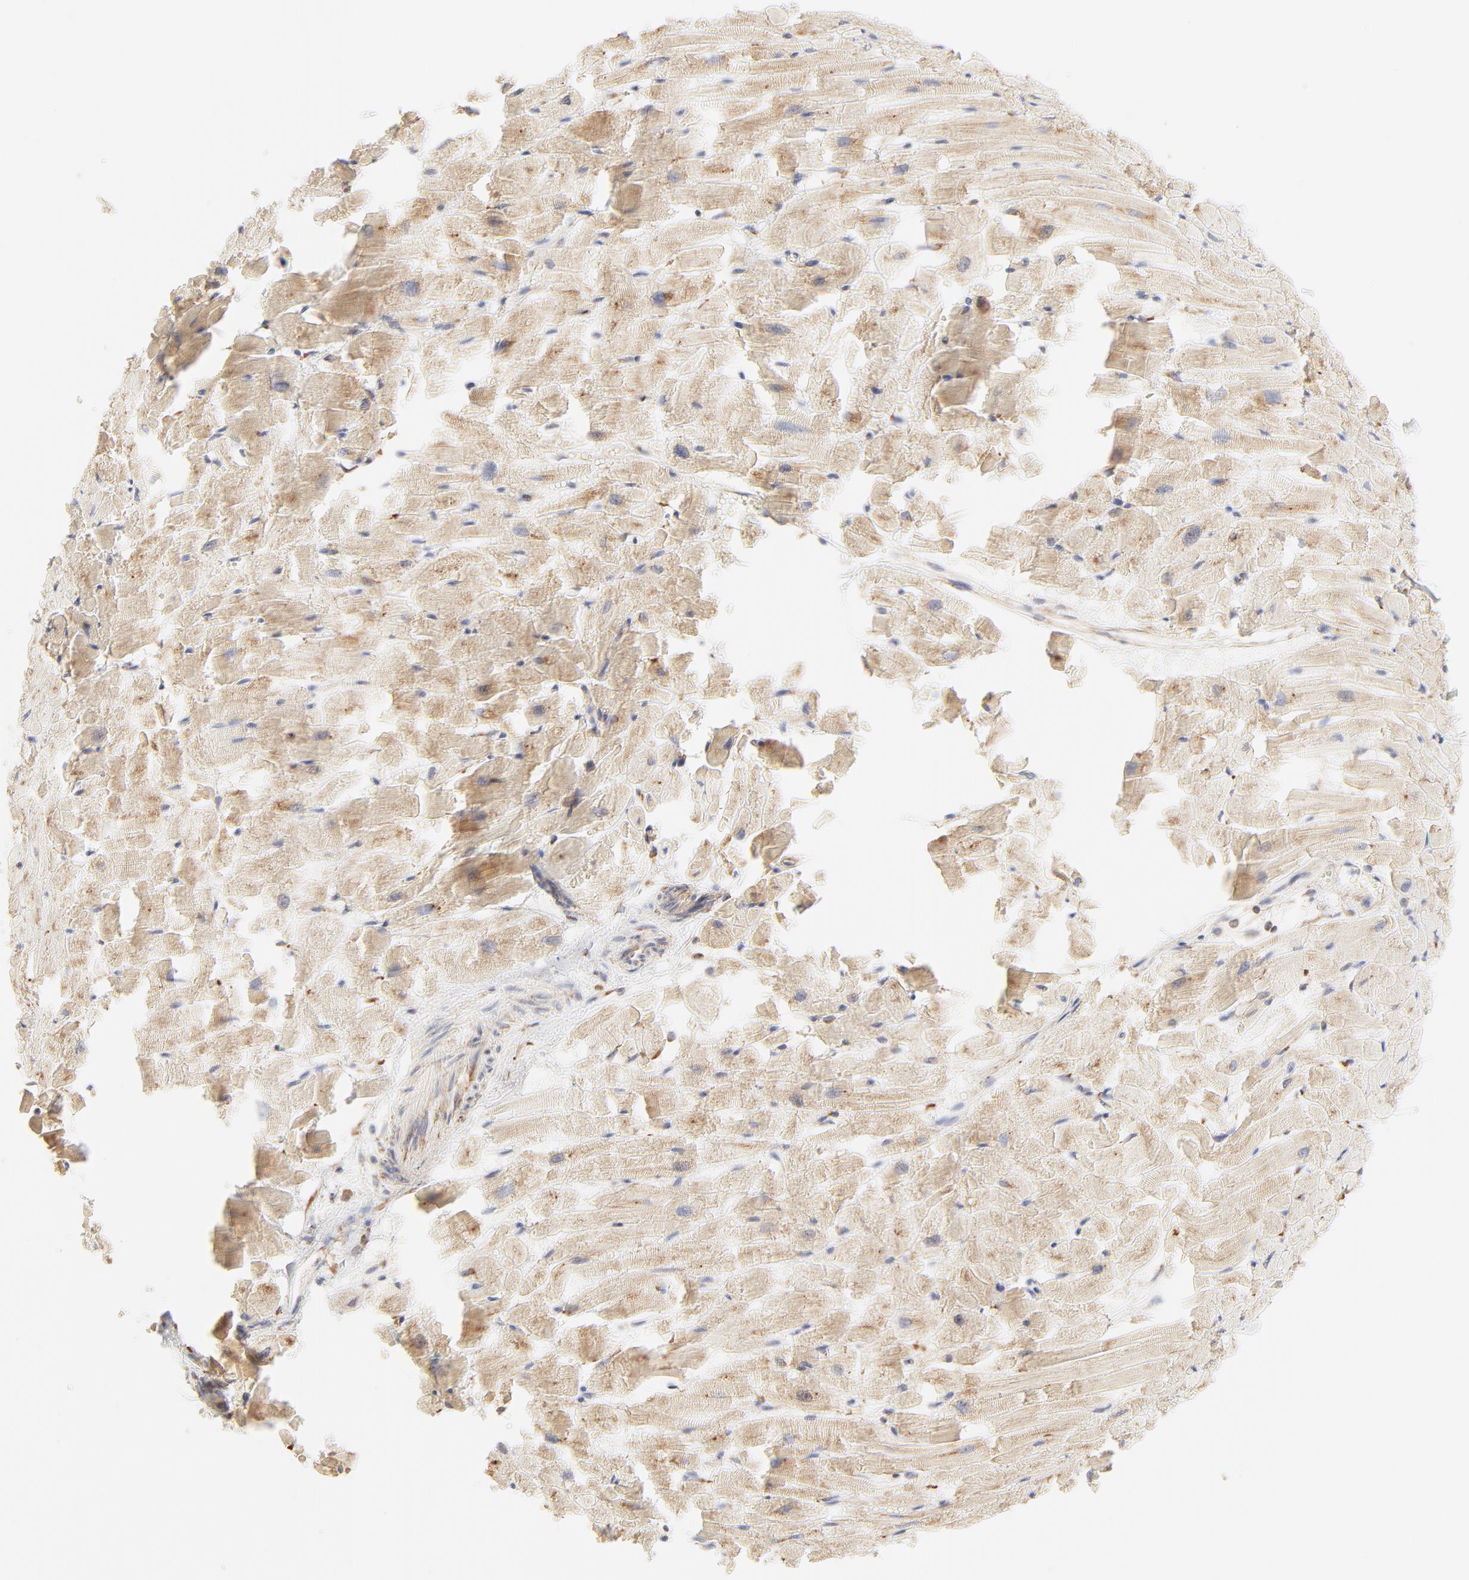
{"staining": {"intensity": "weak", "quantity": "25%-75%", "location": "cytoplasmic/membranous"}, "tissue": "heart muscle", "cell_type": "Cardiomyocytes", "image_type": "normal", "snomed": [{"axis": "morphology", "description": "Normal tissue, NOS"}, {"axis": "topography", "description": "Heart"}], "caption": "An image of heart muscle stained for a protein reveals weak cytoplasmic/membranous brown staining in cardiomyocytes. The protein is shown in brown color, while the nuclei are stained blue.", "gene": "RPS20", "patient": {"sex": "female", "age": 19}}